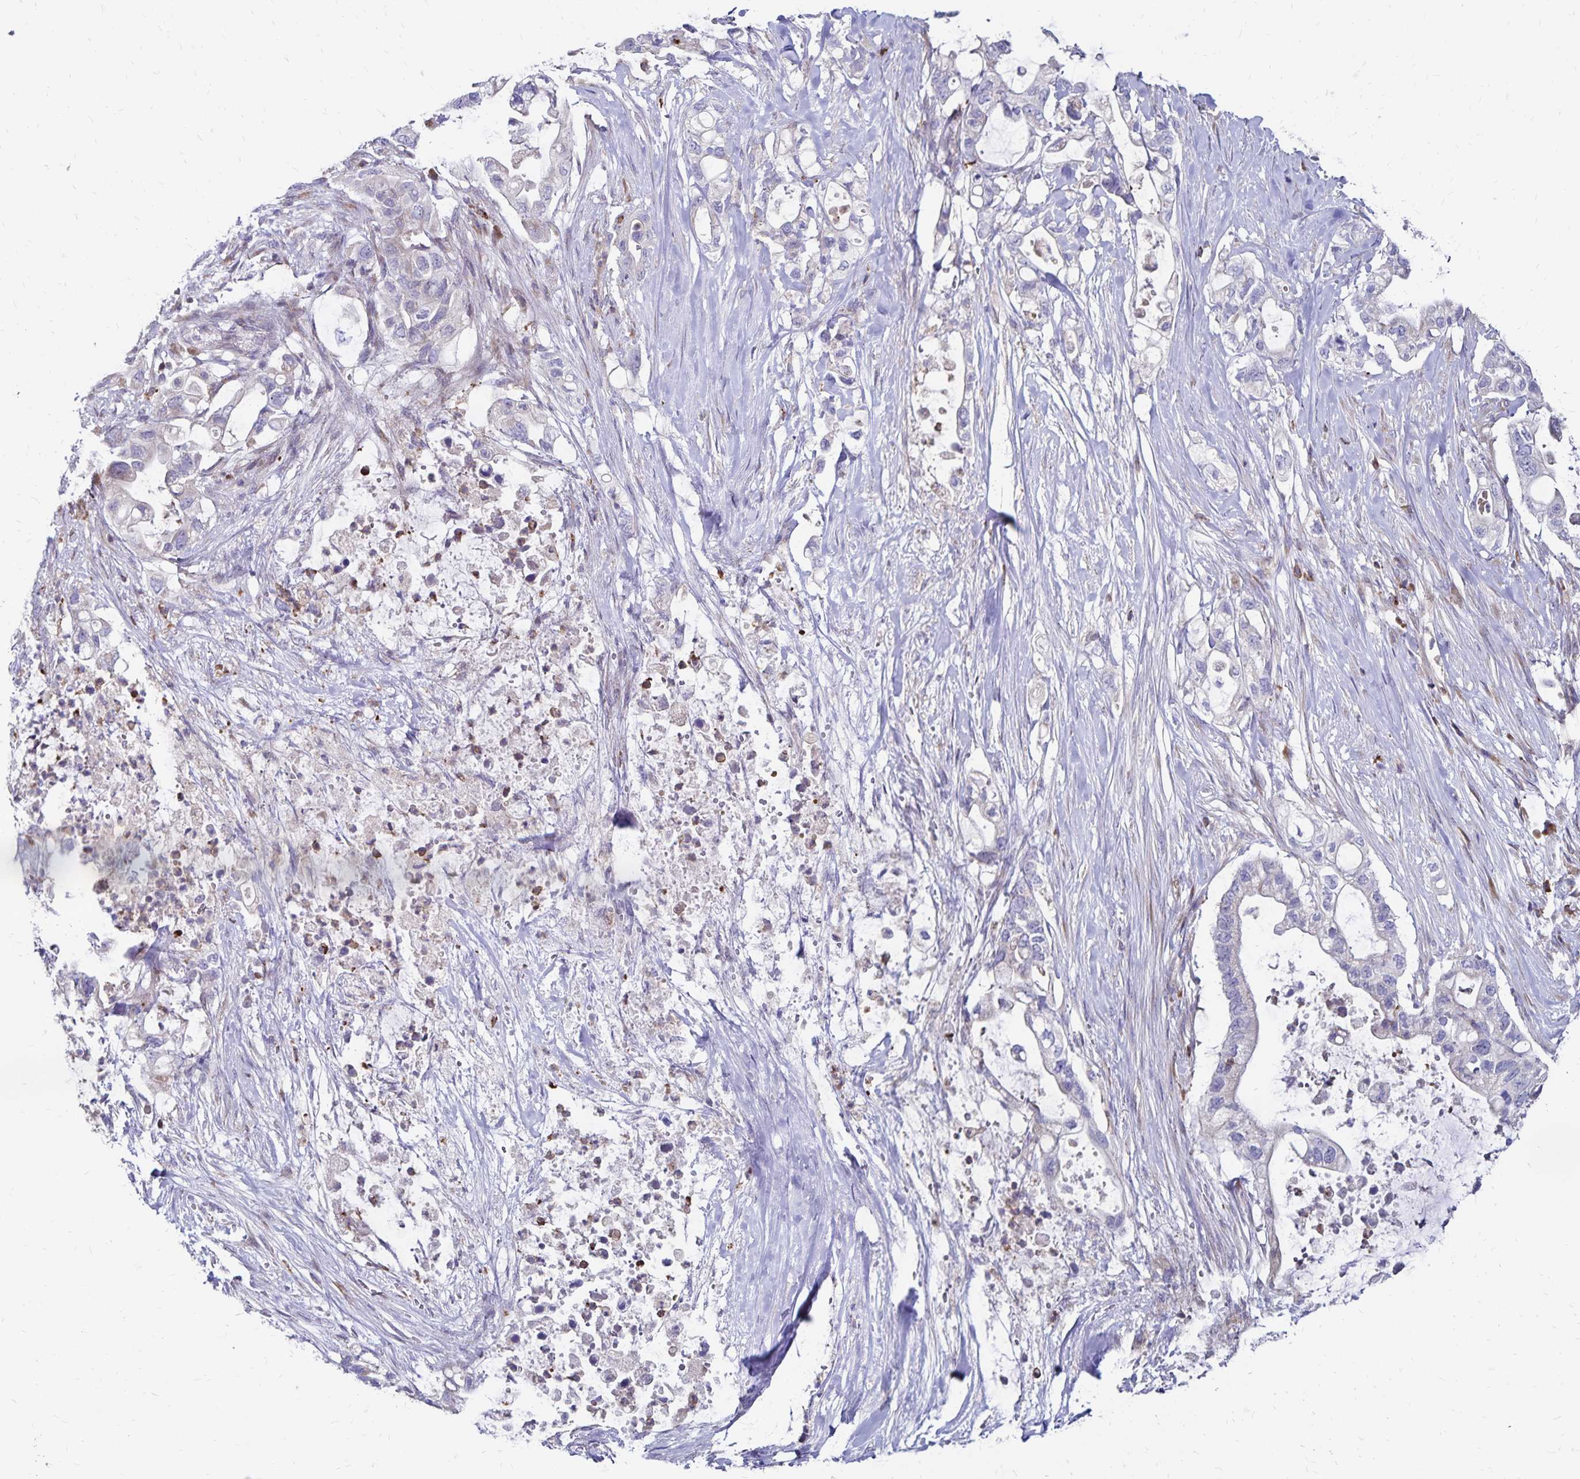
{"staining": {"intensity": "negative", "quantity": "none", "location": "none"}, "tissue": "pancreatic cancer", "cell_type": "Tumor cells", "image_type": "cancer", "snomed": [{"axis": "morphology", "description": "Adenocarcinoma, NOS"}, {"axis": "topography", "description": "Pancreas"}], "caption": "Immunohistochemistry (IHC) histopathology image of neoplastic tissue: pancreatic cancer stained with DAB shows no significant protein positivity in tumor cells.", "gene": "NAGPA", "patient": {"sex": "female", "age": 72}}